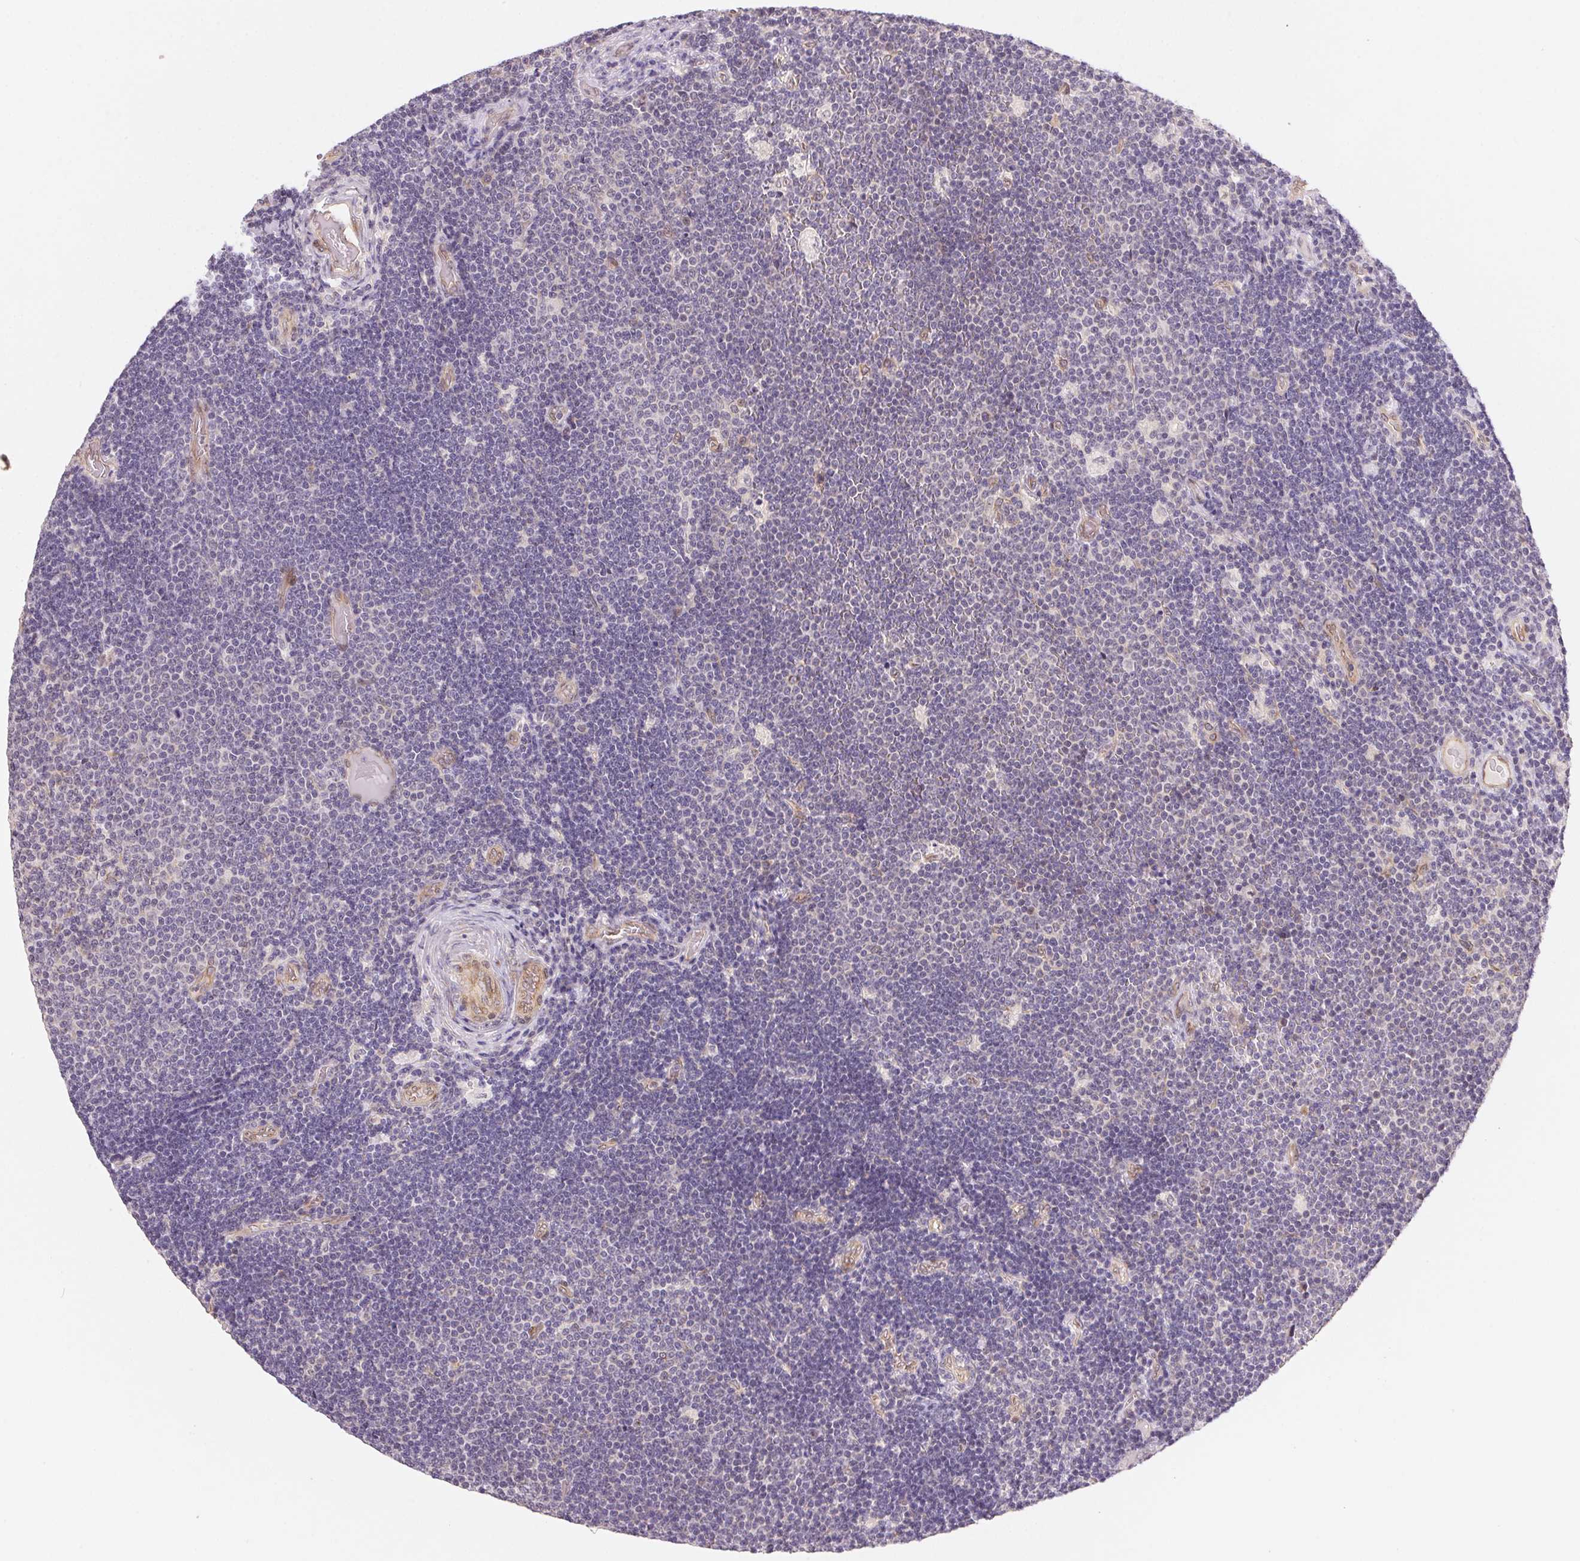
{"staining": {"intensity": "negative", "quantity": "none", "location": "none"}, "tissue": "lymphoma", "cell_type": "Tumor cells", "image_type": "cancer", "snomed": [{"axis": "morphology", "description": "Malignant lymphoma, non-Hodgkin's type, Low grade"}, {"axis": "topography", "description": "Brain"}], "caption": "DAB immunohistochemical staining of human lymphoma displays no significant staining in tumor cells.", "gene": "EI24", "patient": {"sex": "female", "age": 66}}